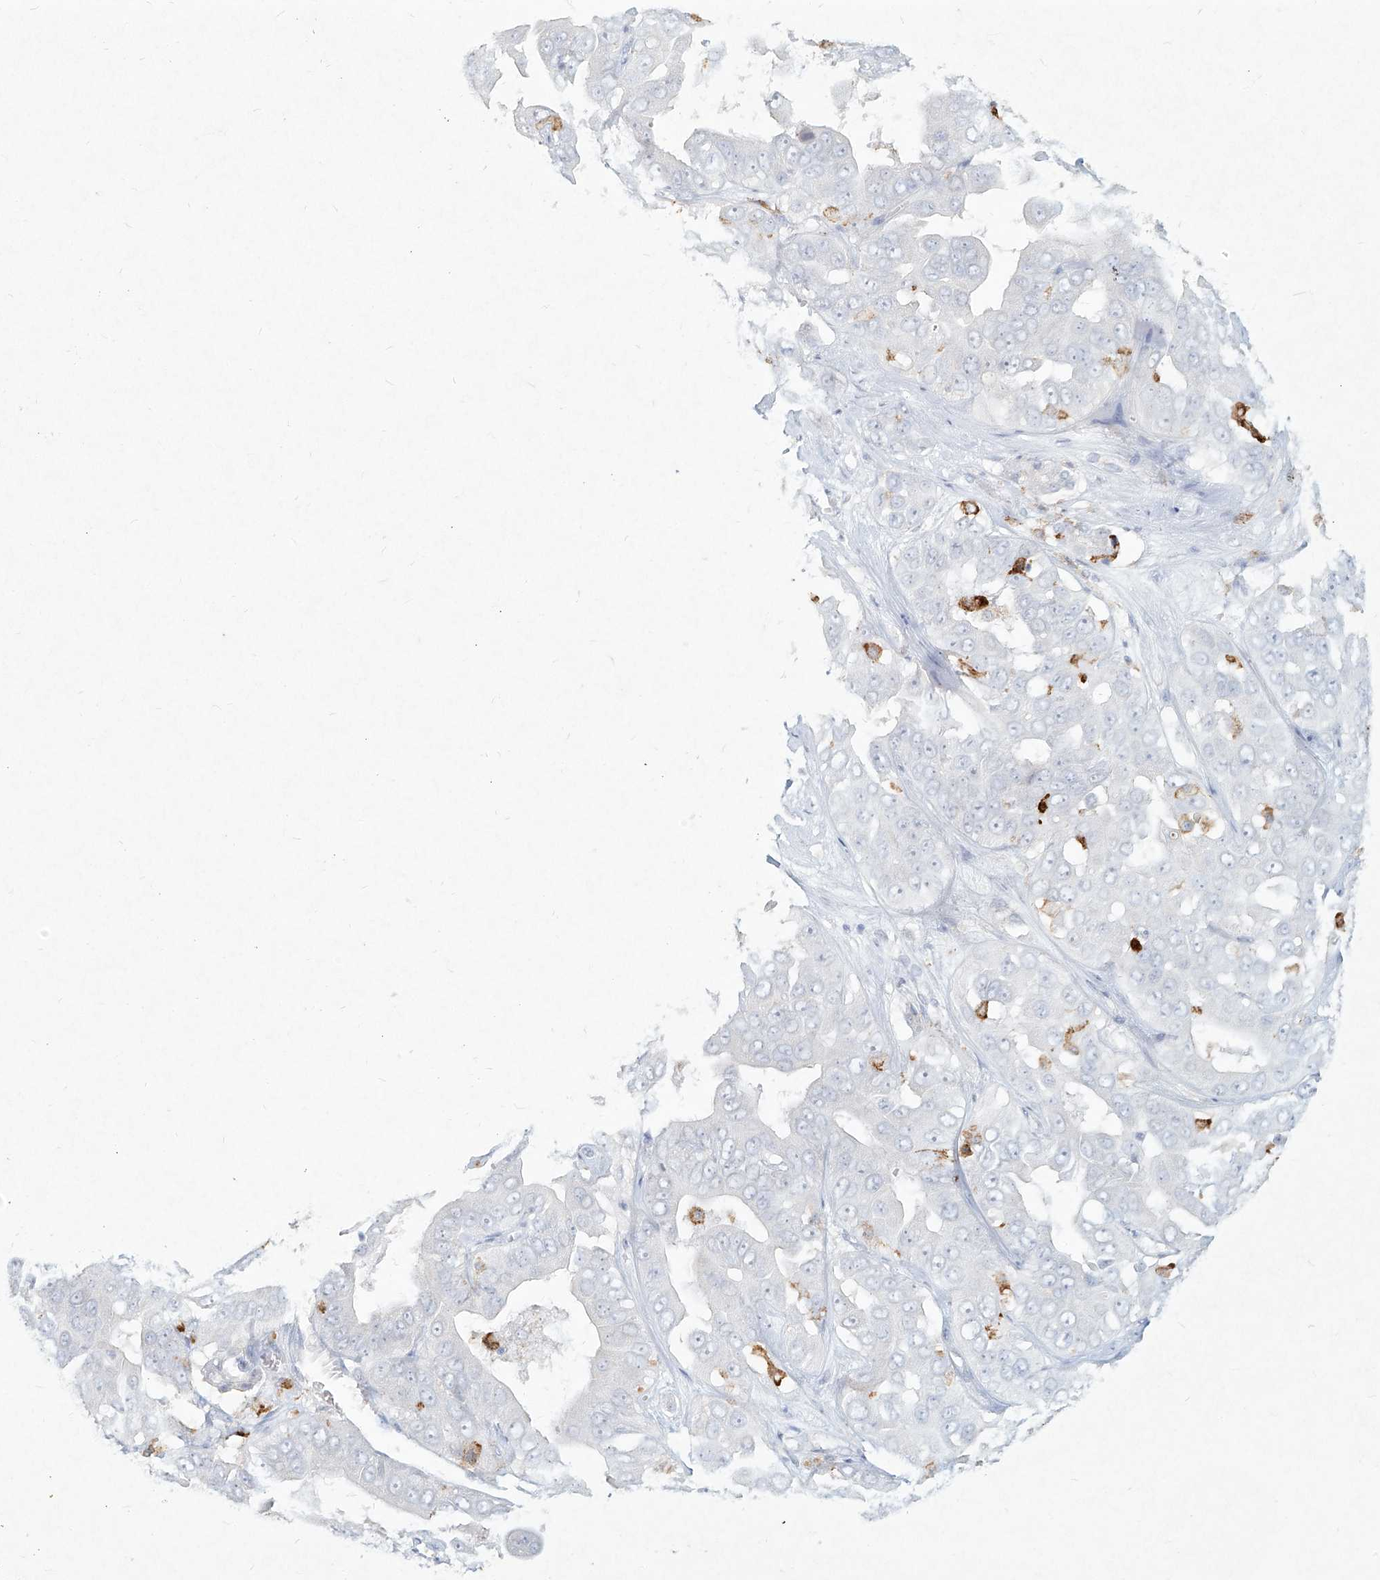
{"staining": {"intensity": "negative", "quantity": "none", "location": "none"}, "tissue": "liver cancer", "cell_type": "Tumor cells", "image_type": "cancer", "snomed": [{"axis": "morphology", "description": "Cholangiocarcinoma"}, {"axis": "topography", "description": "Liver"}], "caption": "An immunohistochemistry micrograph of liver cancer (cholangiocarcinoma) is shown. There is no staining in tumor cells of liver cancer (cholangiocarcinoma). Nuclei are stained in blue.", "gene": "CD209", "patient": {"sex": "female", "age": 52}}